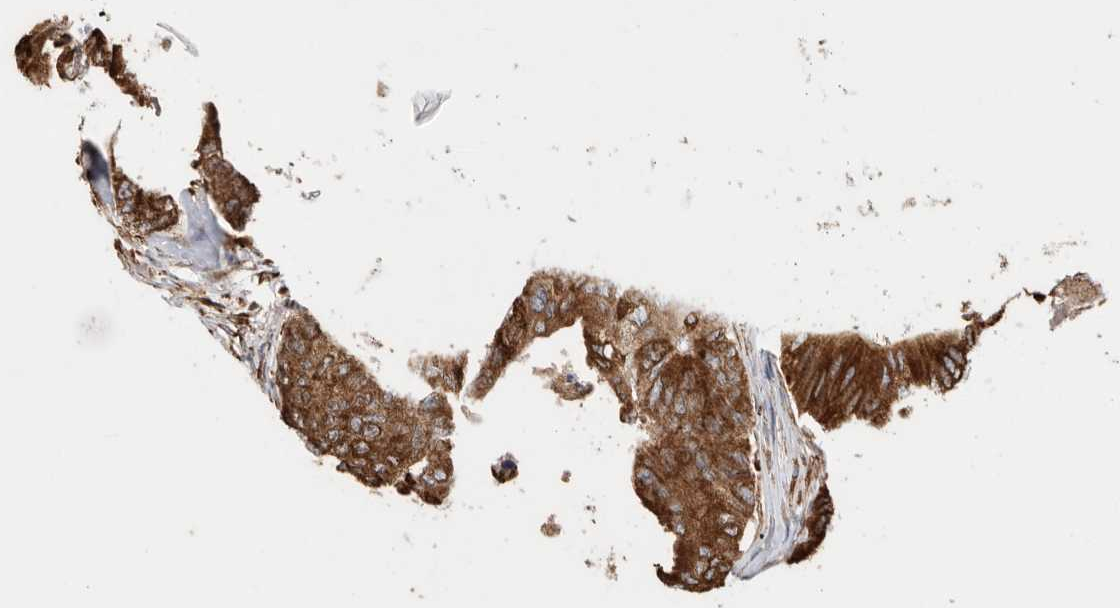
{"staining": {"intensity": "moderate", "quantity": ">75%", "location": "cytoplasmic/membranous"}, "tissue": "colorectal cancer", "cell_type": "Tumor cells", "image_type": "cancer", "snomed": [{"axis": "morphology", "description": "Adenocarcinoma, NOS"}, {"axis": "topography", "description": "Colon"}], "caption": "Immunohistochemistry (IHC) of human adenocarcinoma (colorectal) exhibits medium levels of moderate cytoplasmic/membranous expression in about >75% of tumor cells.", "gene": "BLOC1S5", "patient": {"sex": "female", "age": 67}}